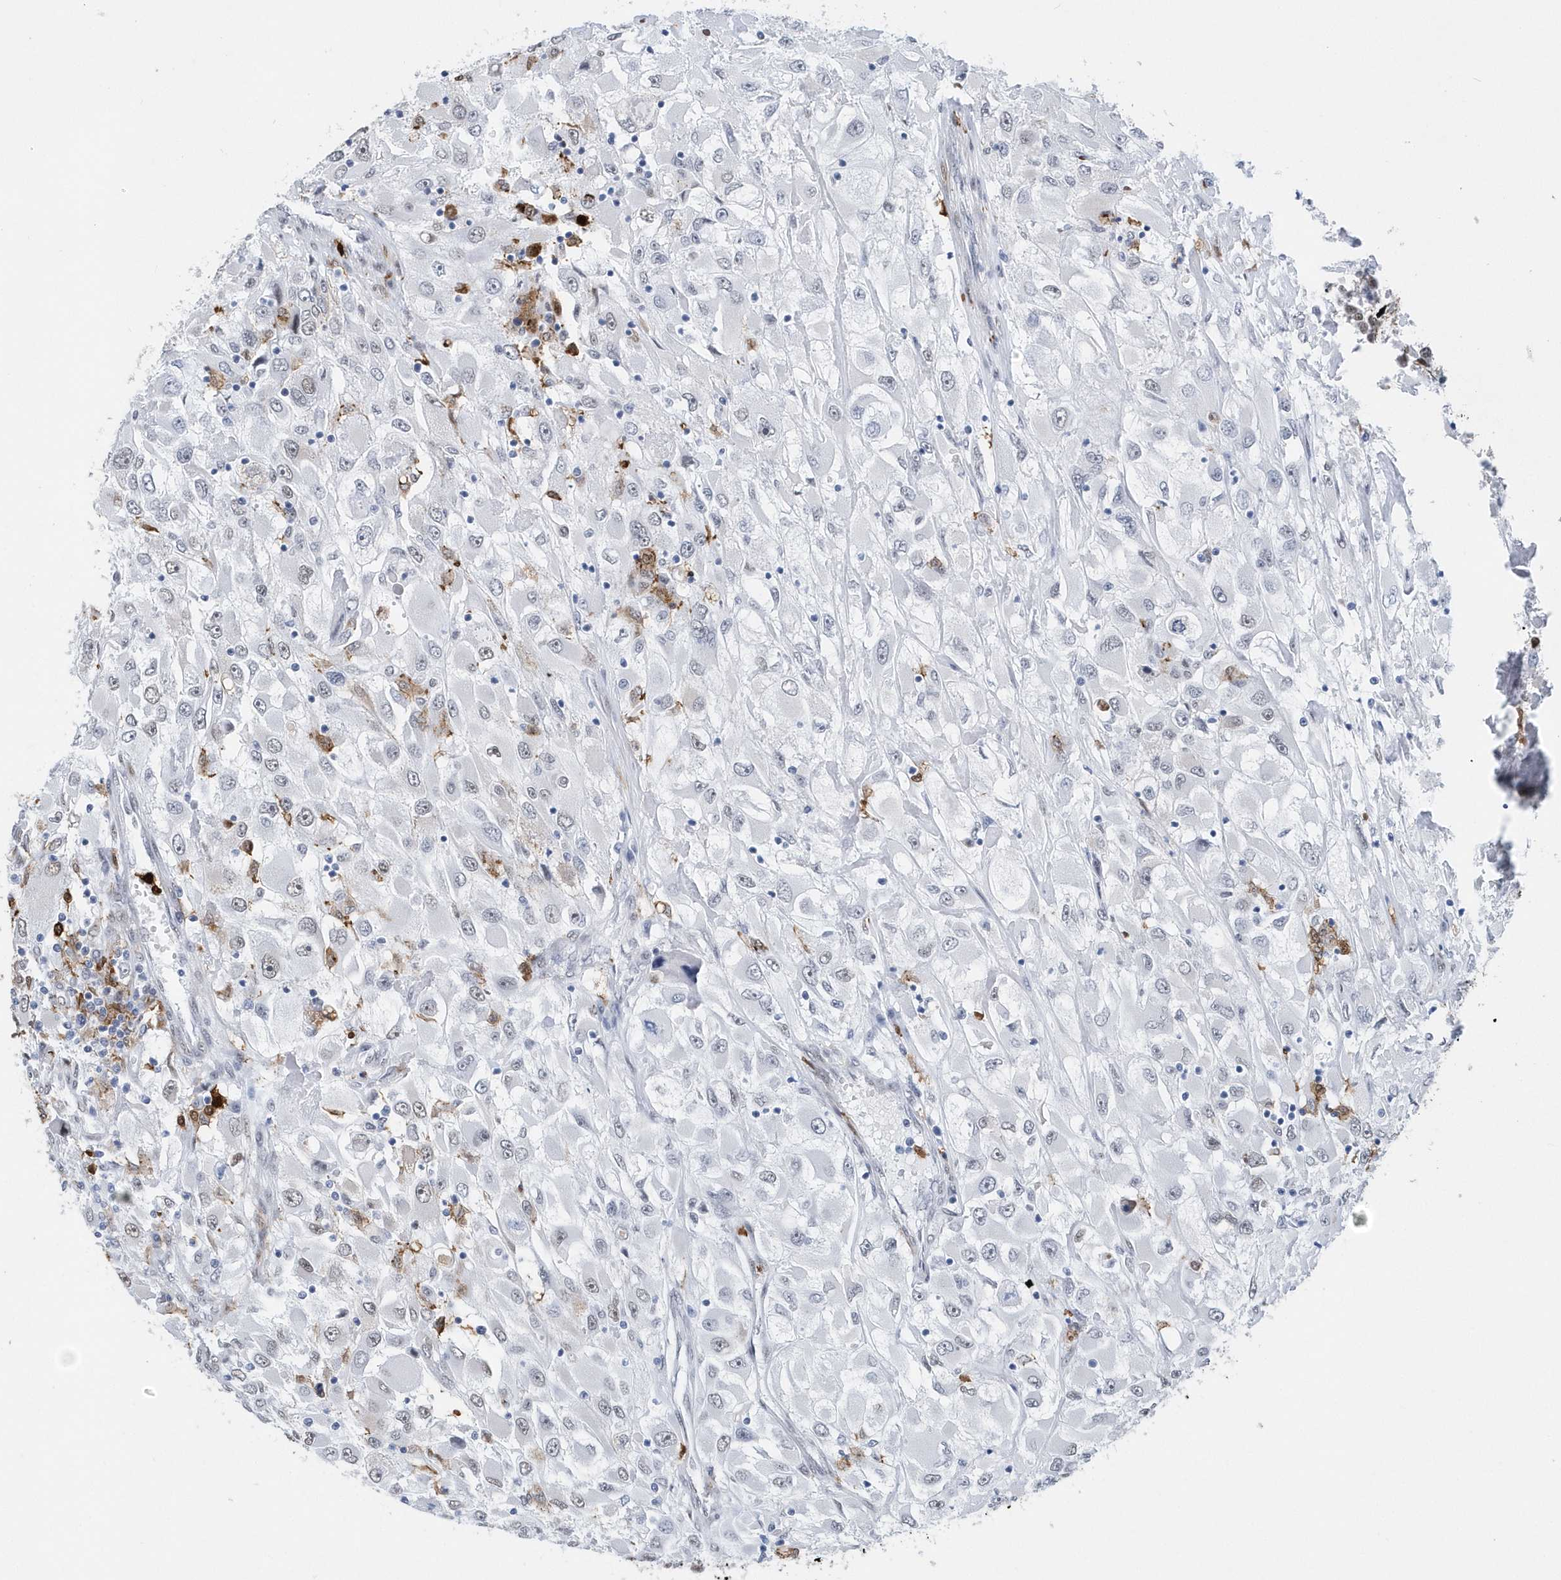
{"staining": {"intensity": "negative", "quantity": "none", "location": "none"}, "tissue": "renal cancer", "cell_type": "Tumor cells", "image_type": "cancer", "snomed": [{"axis": "morphology", "description": "Adenocarcinoma, NOS"}, {"axis": "topography", "description": "Kidney"}], "caption": "This micrograph is of renal cancer stained with immunohistochemistry to label a protein in brown with the nuclei are counter-stained blue. There is no positivity in tumor cells.", "gene": "RPP30", "patient": {"sex": "female", "age": 52}}